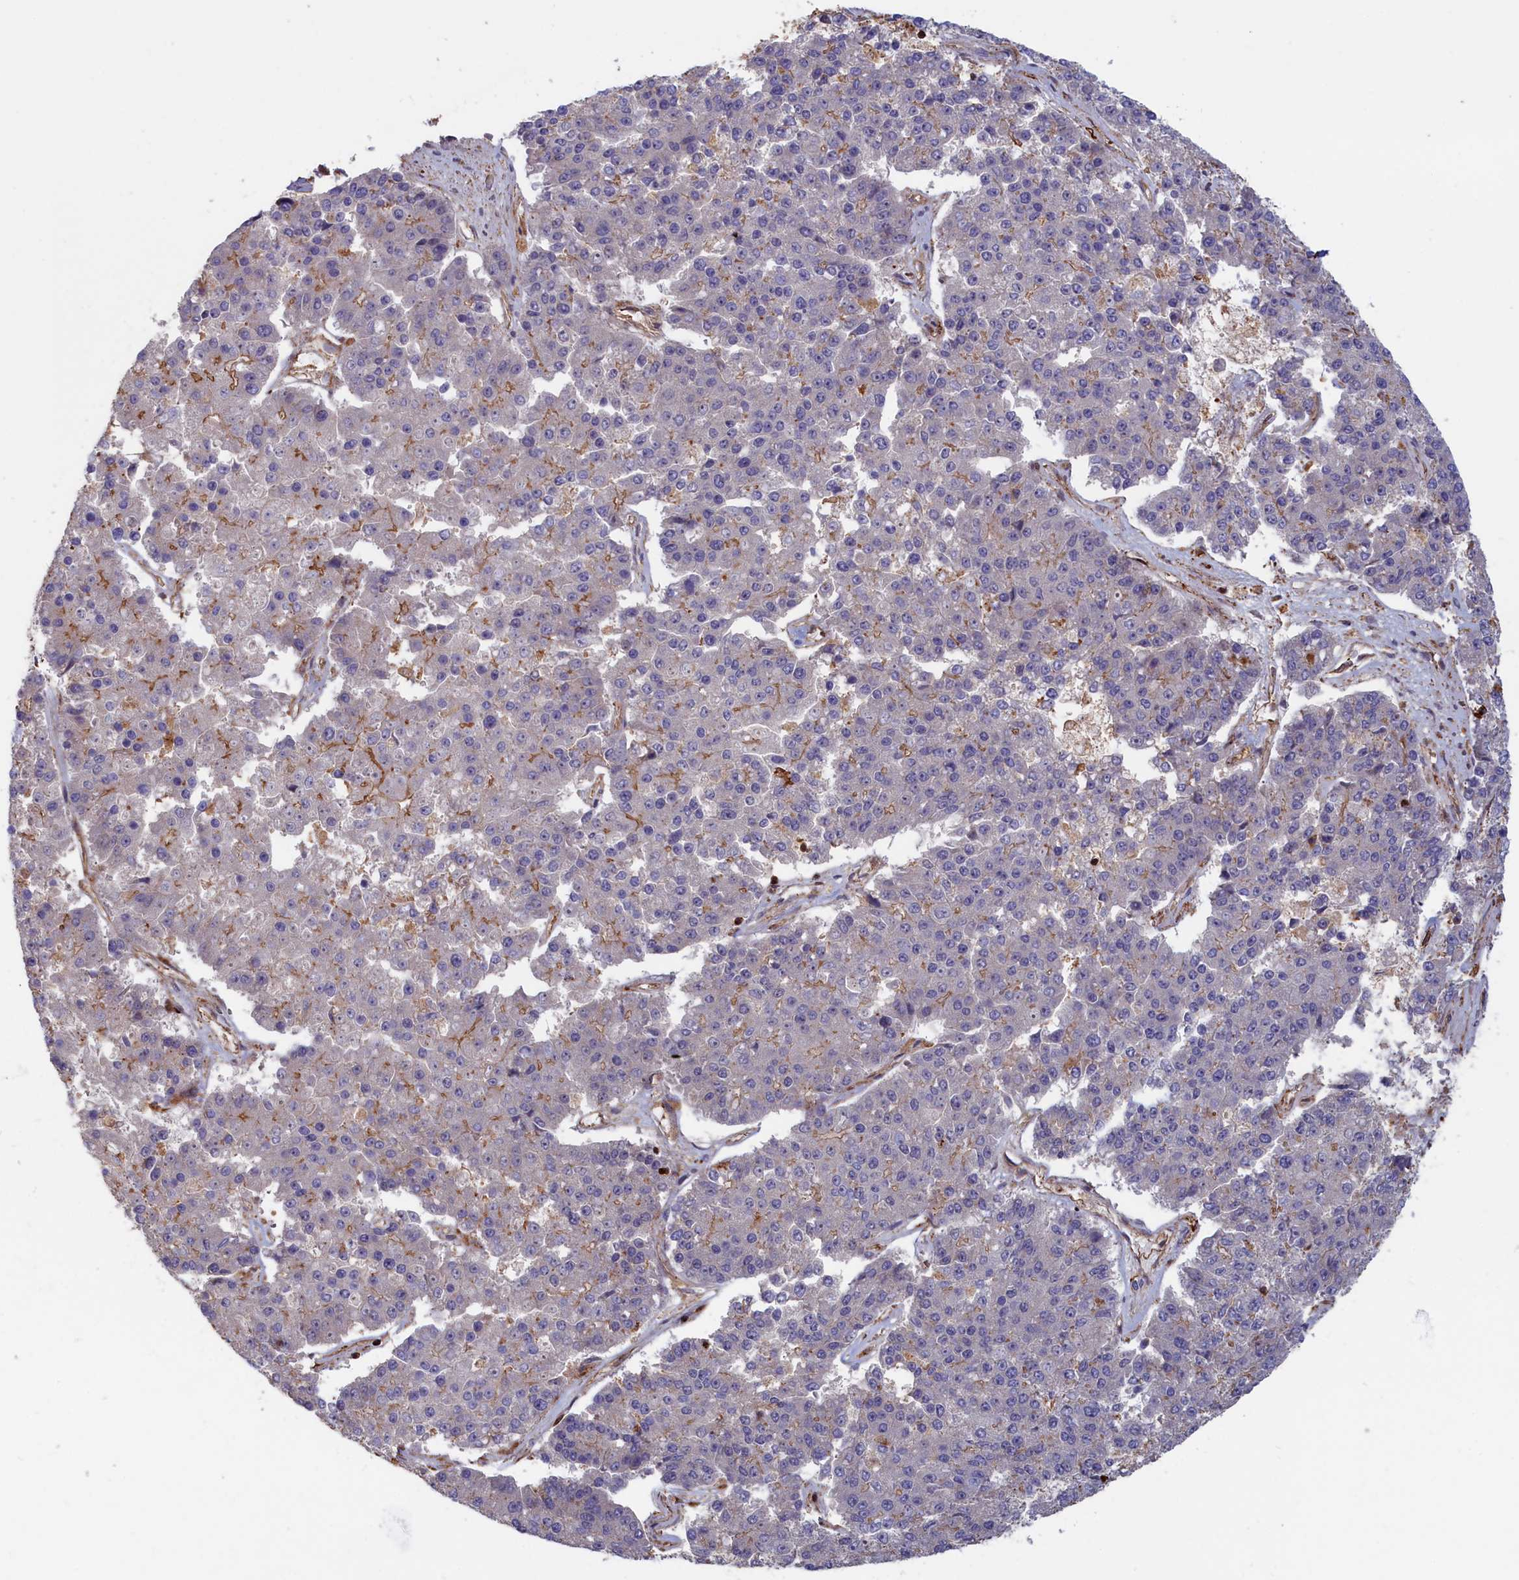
{"staining": {"intensity": "negative", "quantity": "none", "location": "none"}, "tissue": "pancreatic cancer", "cell_type": "Tumor cells", "image_type": "cancer", "snomed": [{"axis": "morphology", "description": "Adenocarcinoma, NOS"}, {"axis": "topography", "description": "Pancreas"}], "caption": "There is no significant positivity in tumor cells of pancreatic cancer (adenocarcinoma).", "gene": "ANKRD27", "patient": {"sex": "male", "age": 50}}